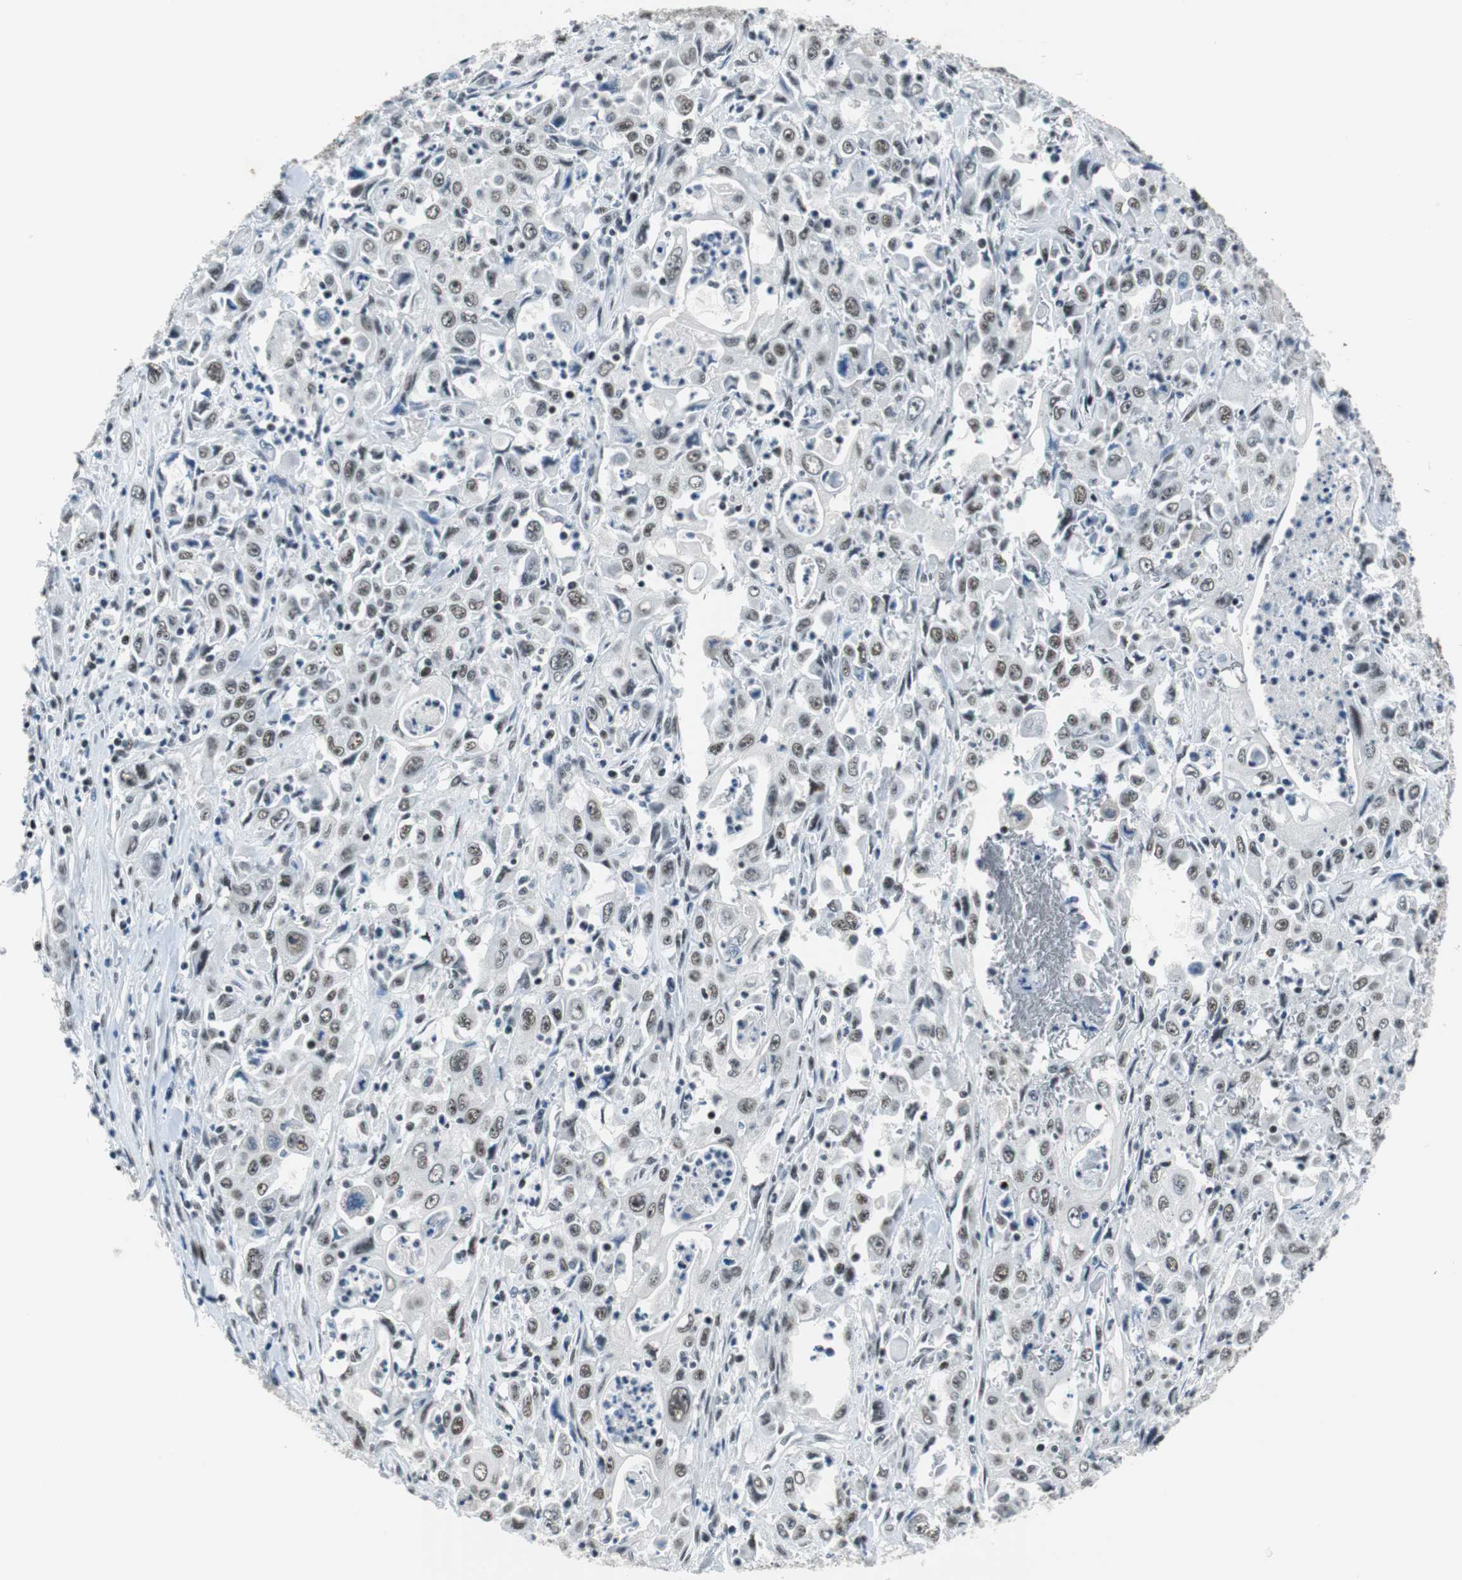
{"staining": {"intensity": "weak", "quantity": "<25%", "location": "nuclear"}, "tissue": "pancreatic cancer", "cell_type": "Tumor cells", "image_type": "cancer", "snomed": [{"axis": "morphology", "description": "Adenocarcinoma, NOS"}, {"axis": "topography", "description": "Pancreas"}], "caption": "The IHC histopathology image has no significant staining in tumor cells of adenocarcinoma (pancreatic) tissue.", "gene": "HDAC3", "patient": {"sex": "male", "age": 70}}